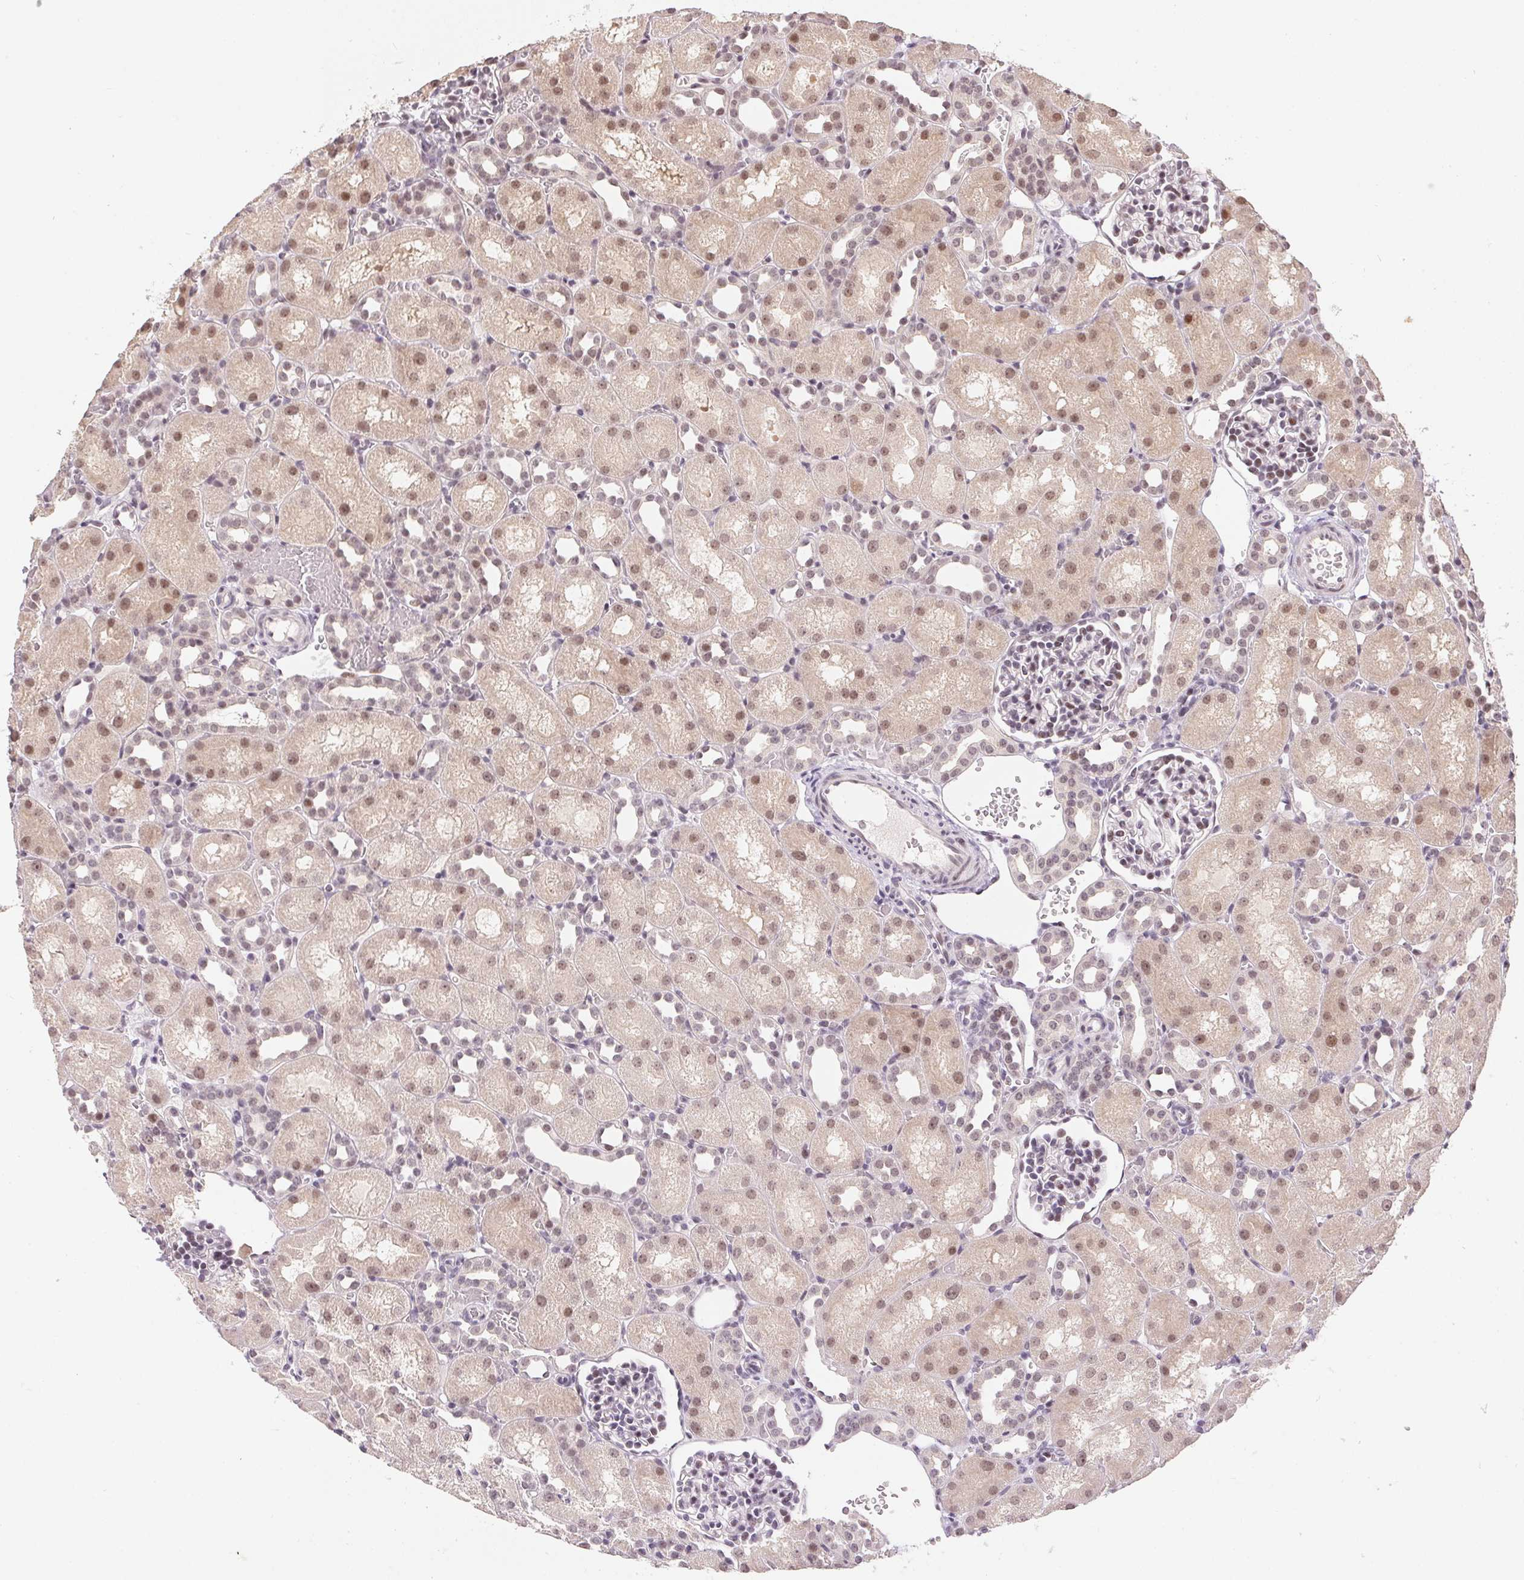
{"staining": {"intensity": "weak", "quantity": "25%-75%", "location": "nuclear"}, "tissue": "kidney", "cell_type": "Cells in glomeruli", "image_type": "normal", "snomed": [{"axis": "morphology", "description": "Normal tissue, NOS"}, {"axis": "topography", "description": "Kidney"}], "caption": "A brown stain highlights weak nuclear staining of a protein in cells in glomeruli of unremarkable human kidney.", "gene": "KDM4D", "patient": {"sex": "male", "age": 1}}